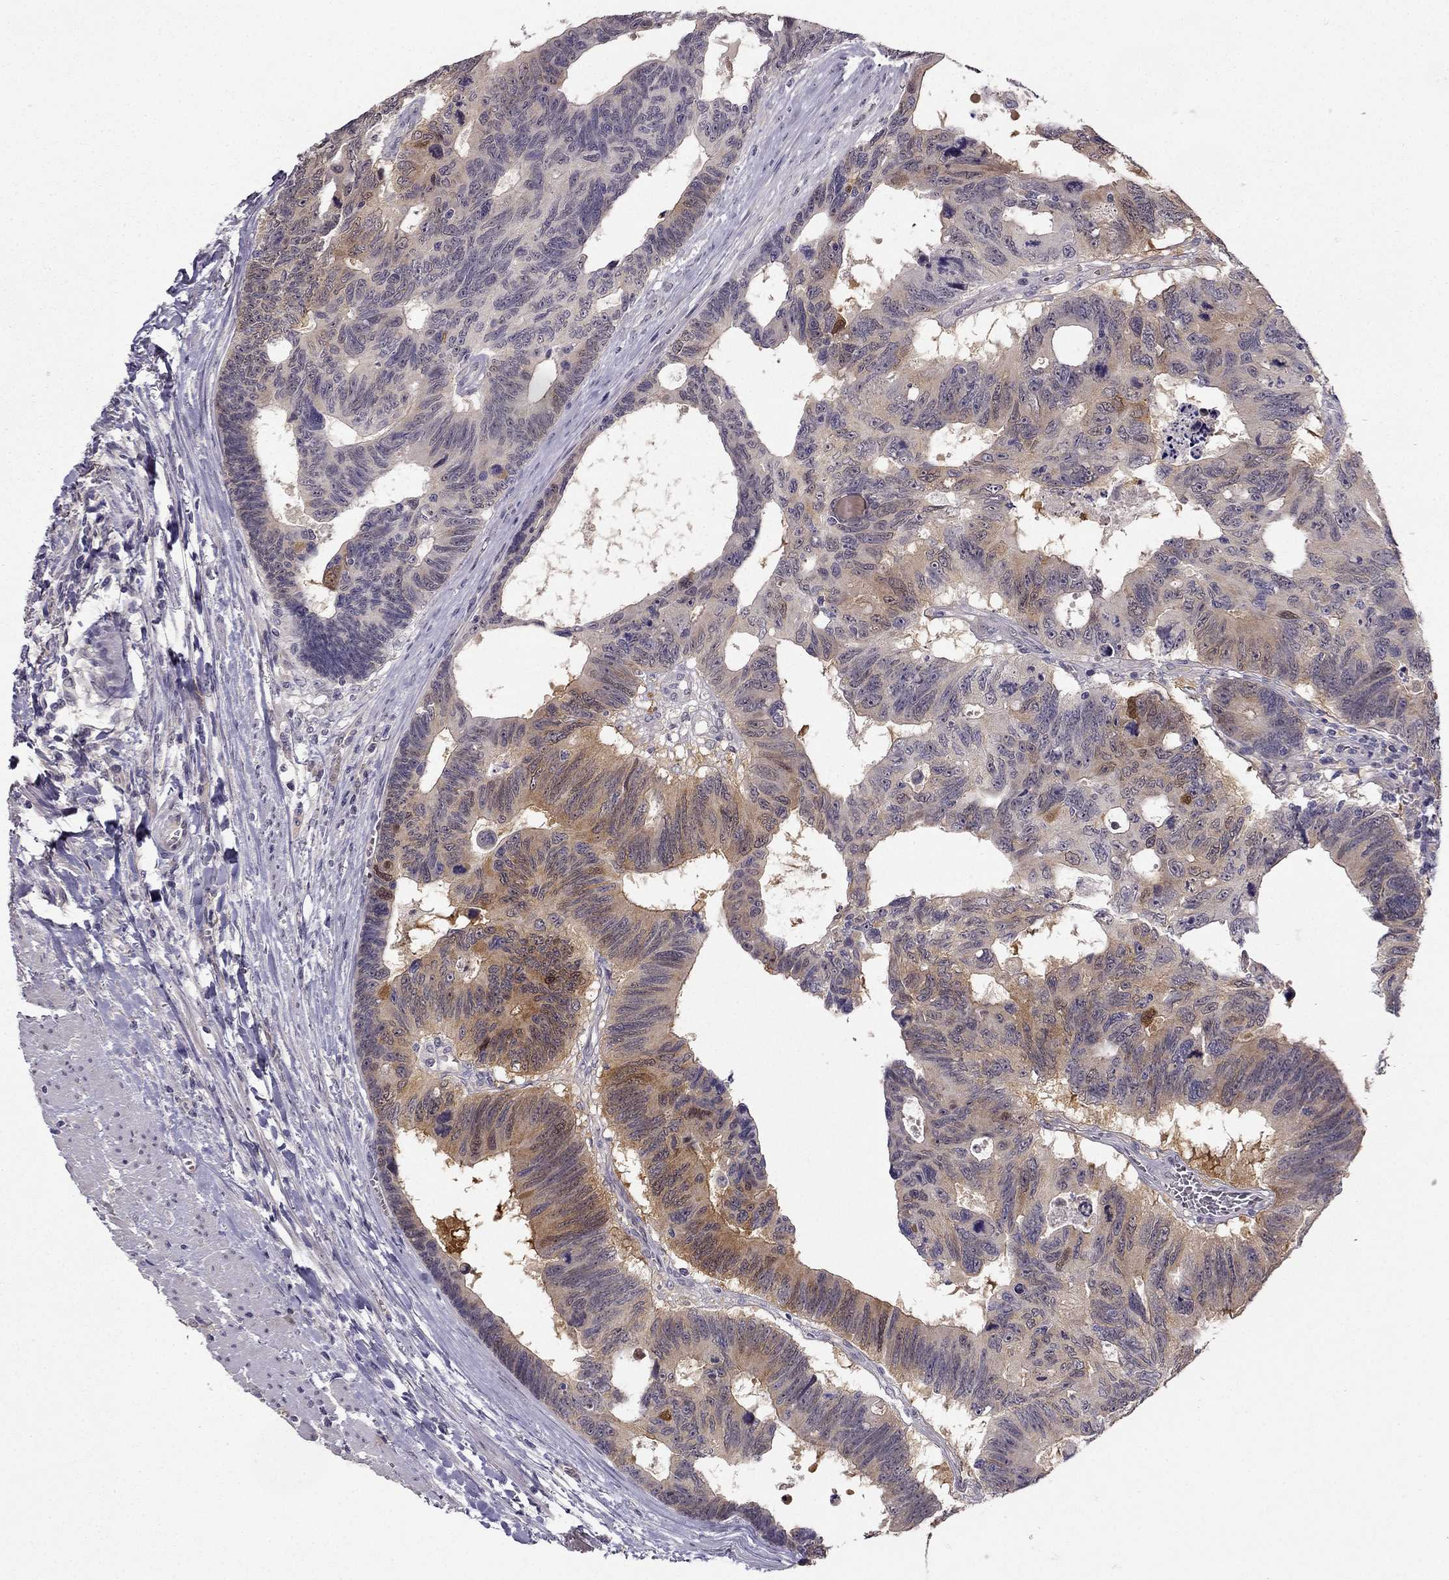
{"staining": {"intensity": "moderate", "quantity": "<25%", "location": "cytoplasmic/membranous"}, "tissue": "colorectal cancer", "cell_type": "Tumor cells", "image_type": "cancer", "snomed": [{"axis": "morphology", "description": "Adenocarcinoma, NOS"}, {"axis": "topography", "description": "Colon"}], "caption": "A micrograph showing moderate cytoplasmic/membranous staining in about <25% of tumor cells in colorectal cancer (adenocarcinoma), as visualized by brown immunohistochemical staining.", "gene": "NQO1", "patient": {"sex": "female", "age": 77}}